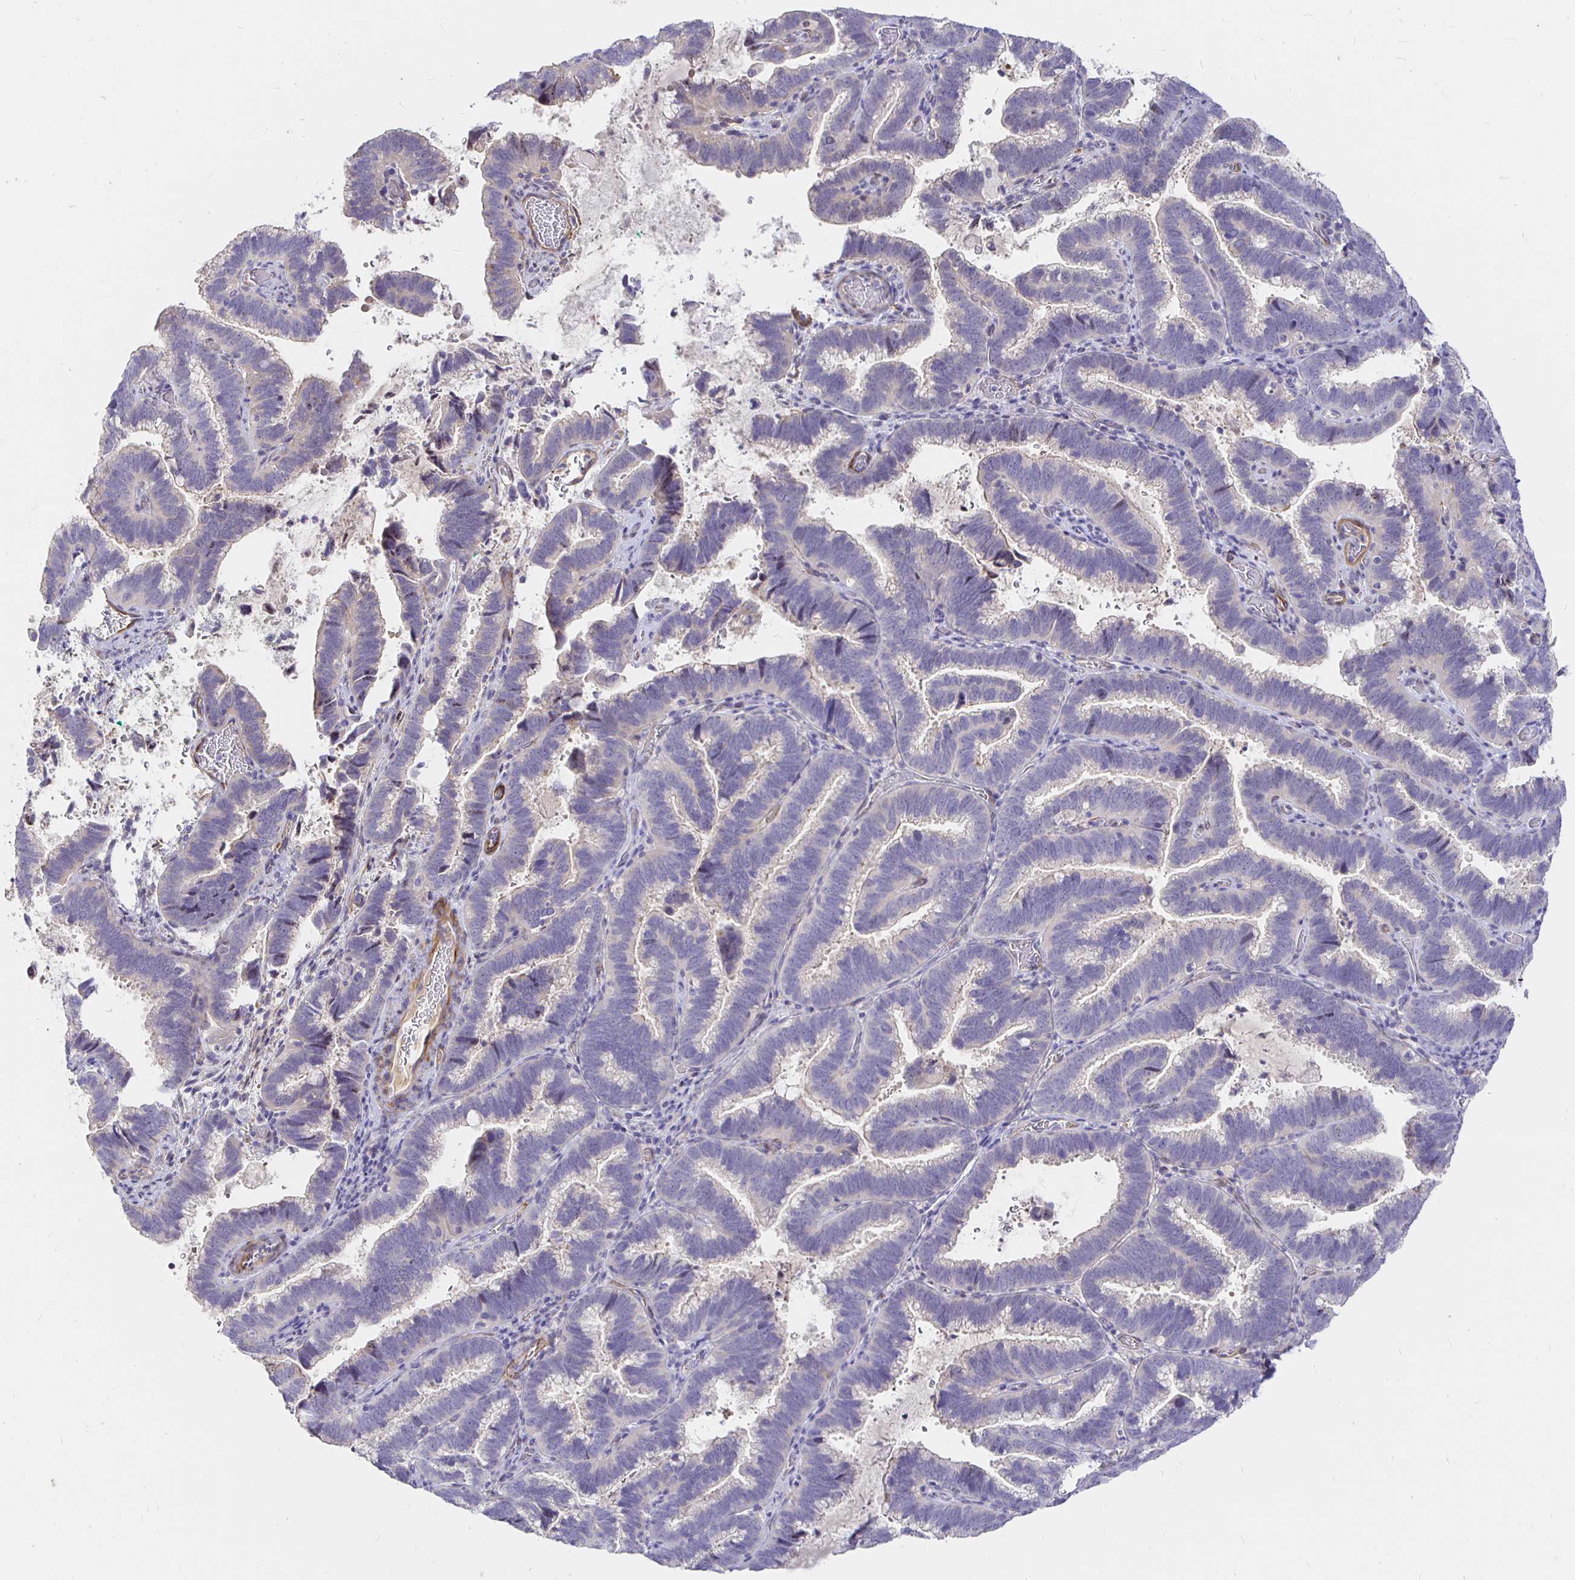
{"staining": {"intensity": "negative", "quantity": "none", "location": "none"}, "tissue": "cervical cancer", "cell_type": "Tumor cells", "image_type": "cancer", "snomed": [{"axis": "morphology", "description": "Adenocarcinoma, NOS"}, {"axis": "topography", "description": "Cervix"}], "caption": "Tumor cells are negative for protein expression in human cervical cancer (adenocarcinoma). (Brightfield microscopy of DAB (3,3'-diaminobenzidine) immunohistochemistry (IHC) at high magnification).", "gene": "PALM2AKAP2", "patient": {"sex": "female", "age": 61}}